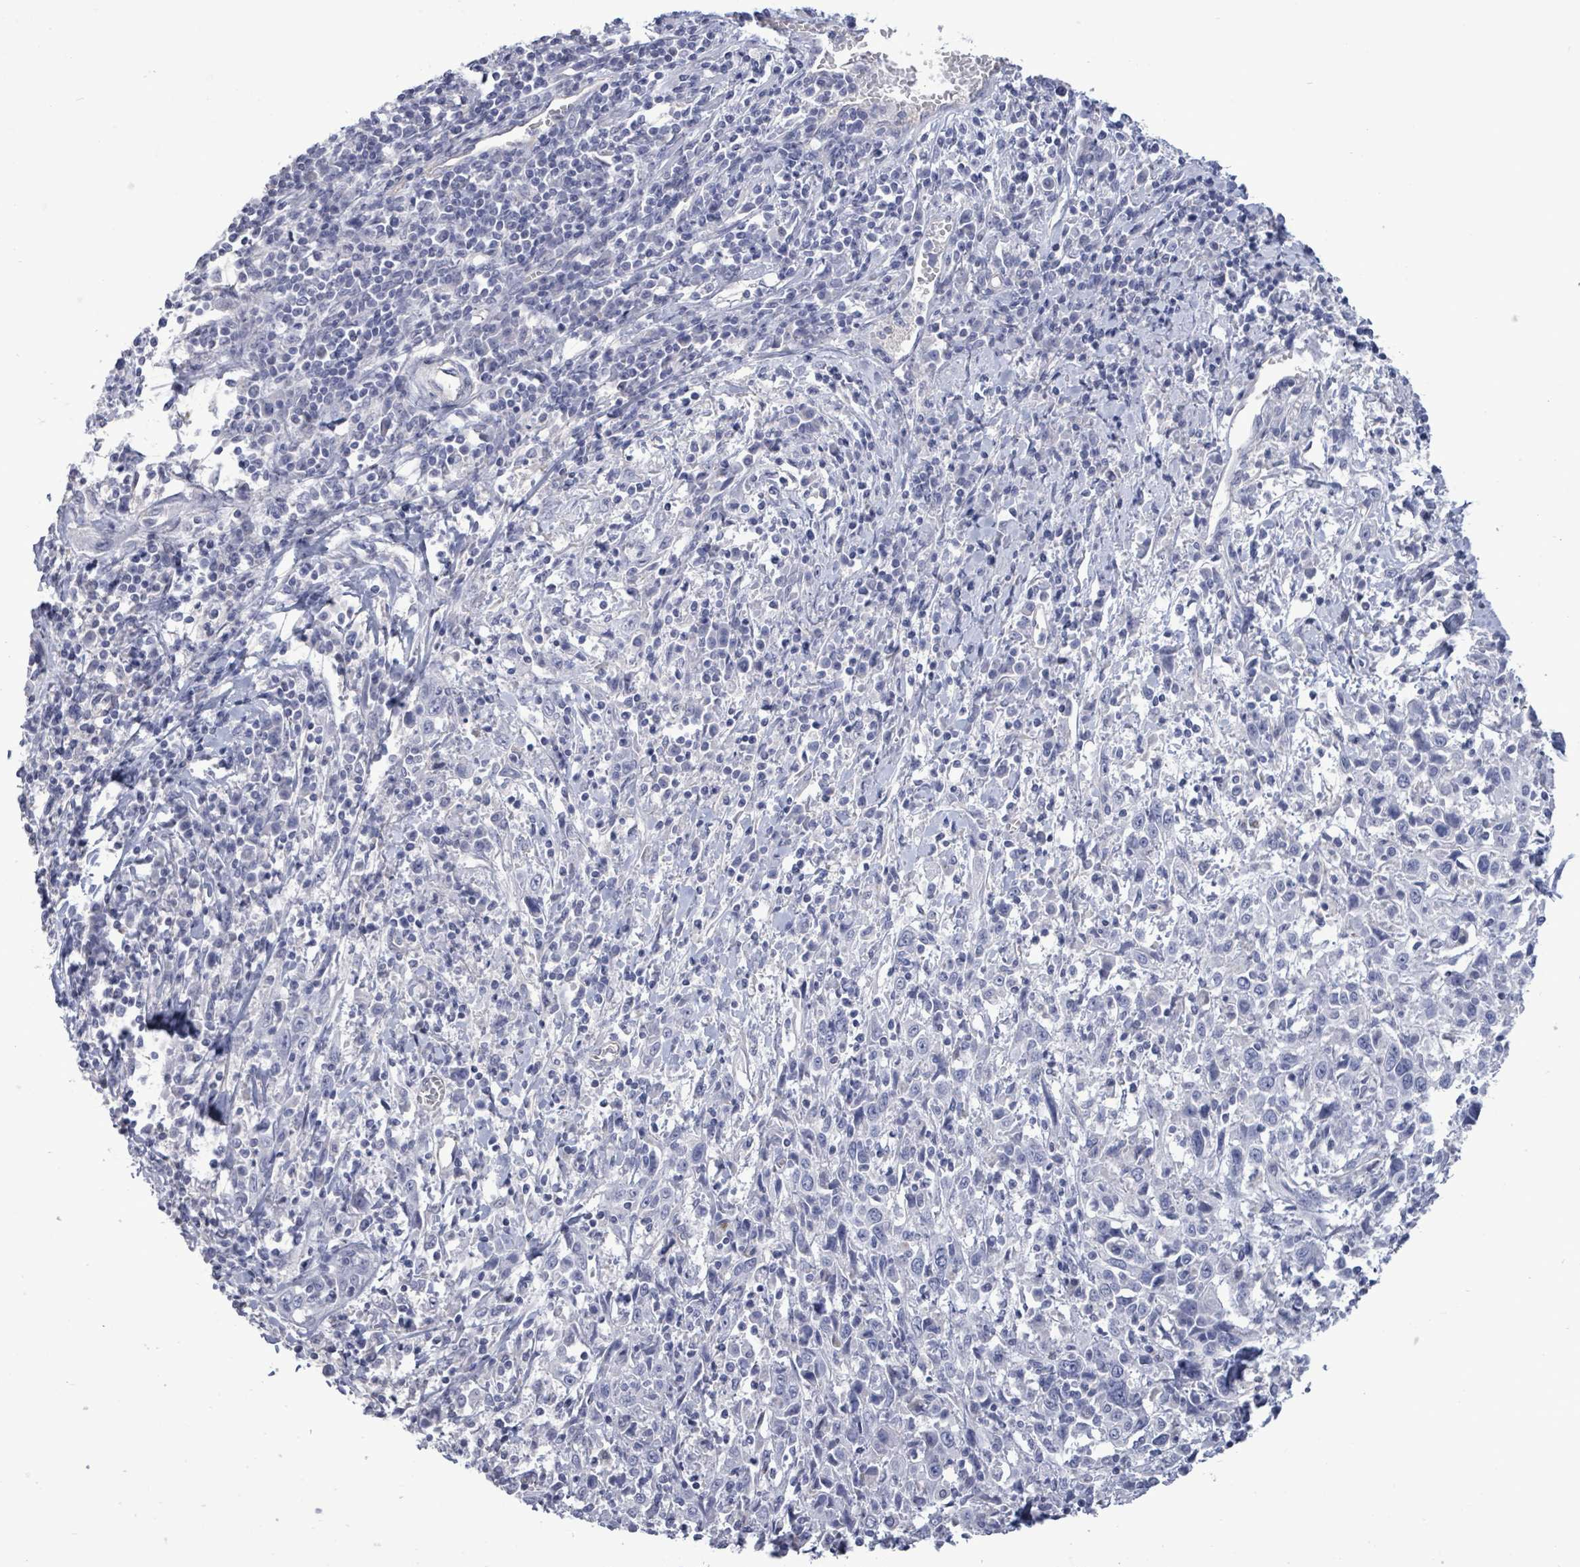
{"staining": {"intensity": "negative", "quantity": "none", "location": "none"}, "tissue": "cervical cancer", "cell_type": "Tumor cells", "image_type": "cancer", "snomed": [{"axis": "morphology", "description": "Squamous cell carcinoma, NOS"}, {"axis": "topography", "description": "Cervix"}], "caption": "This is an immunohistochemistry image of cervical cancer (squamous cell carcinoma). There is no expression in tumor cells.", "gene": "CT45A5", "patient": {"sex": "female", "age": 46}}